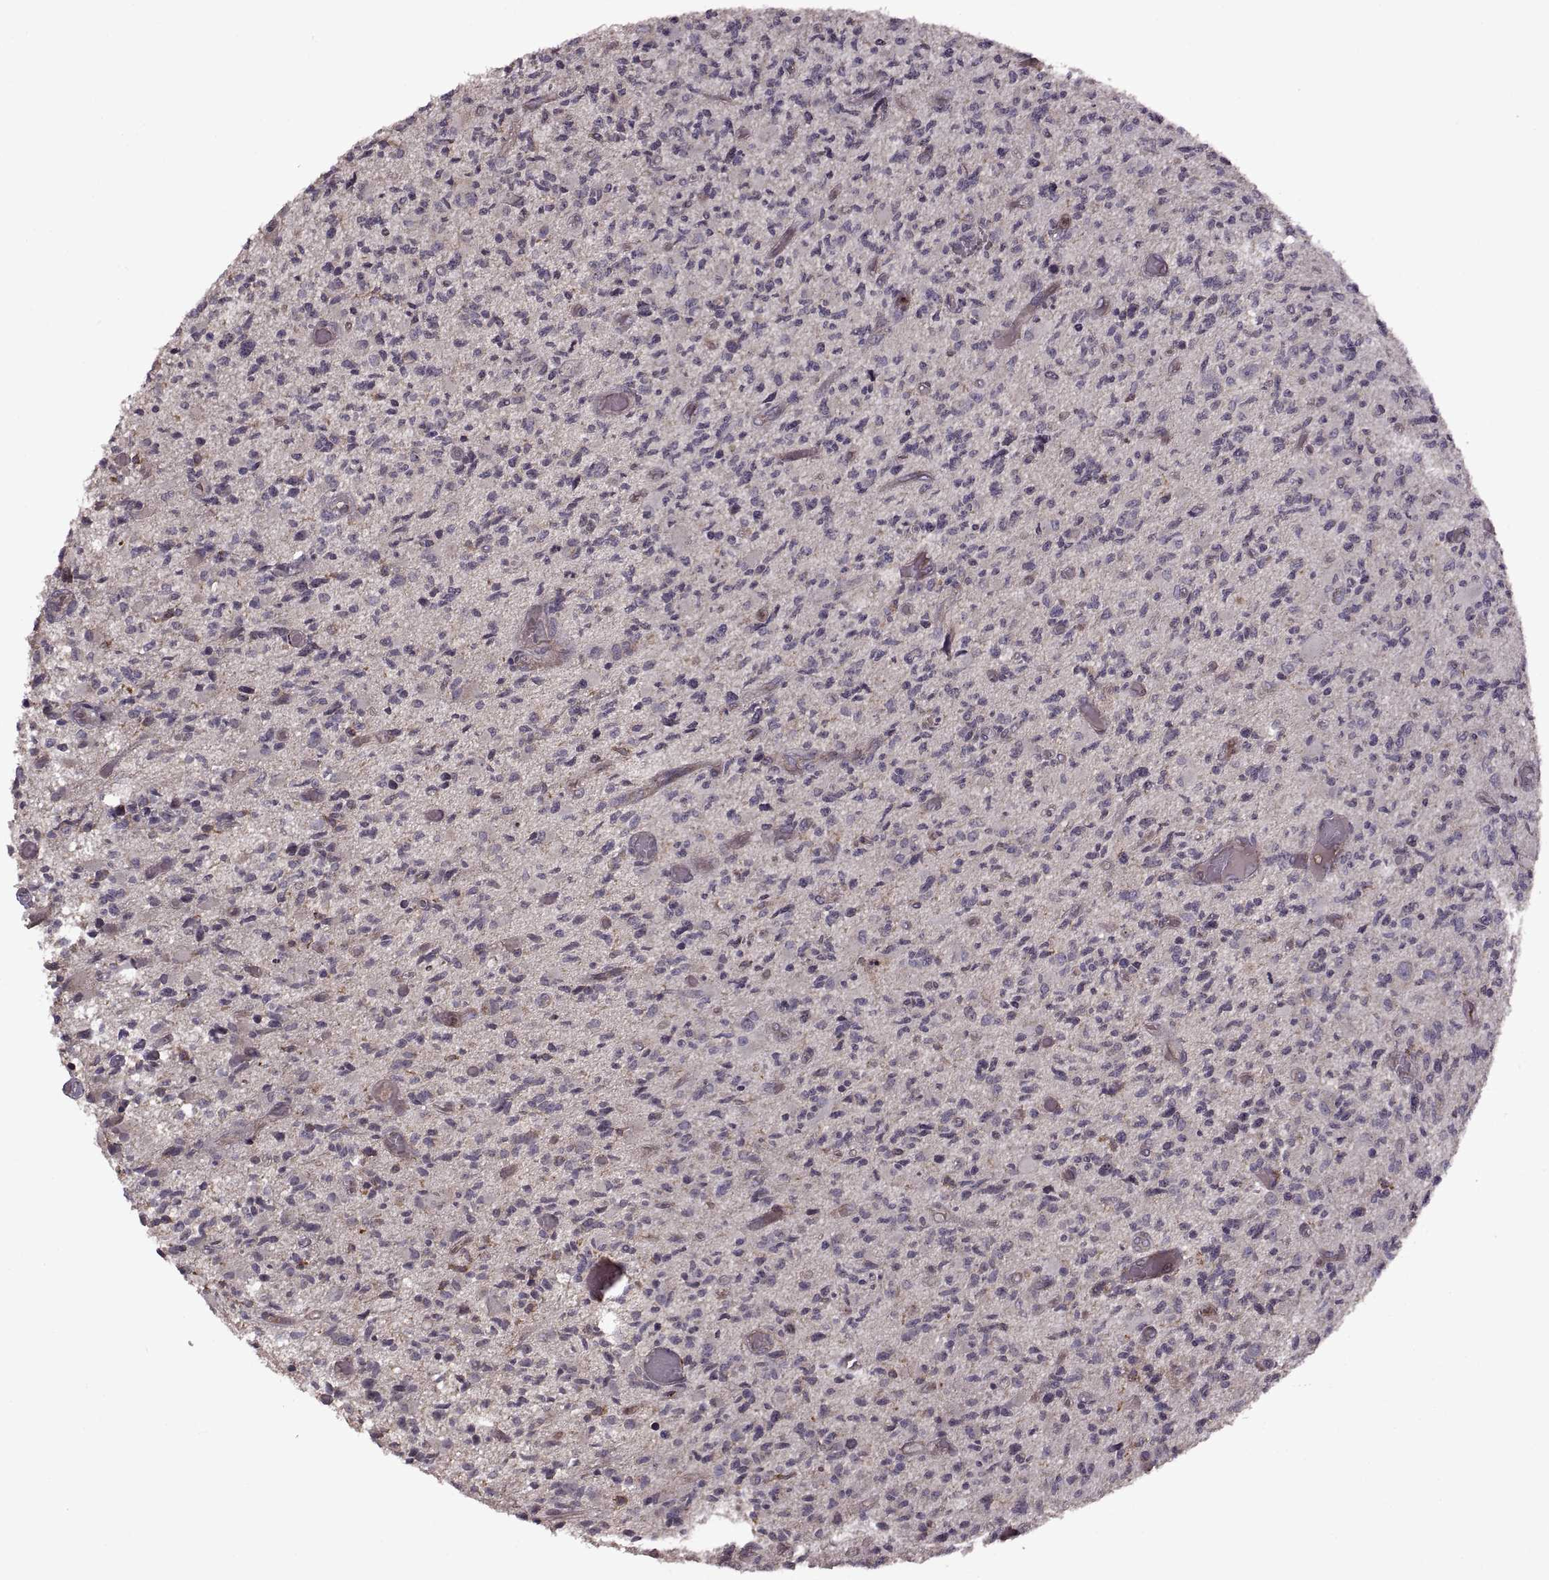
{"staining": {"intensity": "negative", "quantity": "none", "location": "none"}, "tissue": "glioma", "cell_type": "Tumor cells", "image_type": "cancer", "snomed": [{"axis": "morphology", "description": "Glioma, malignant, High grade"}, {"axis": "topography", "description": "Brain"}], "caption": "This is an immunohistochemistry photomicrograph of glioma. There is no expression in tumor cells.", "gene": "PIERCE1", "patient": {"sex": "female", "age": 63}}